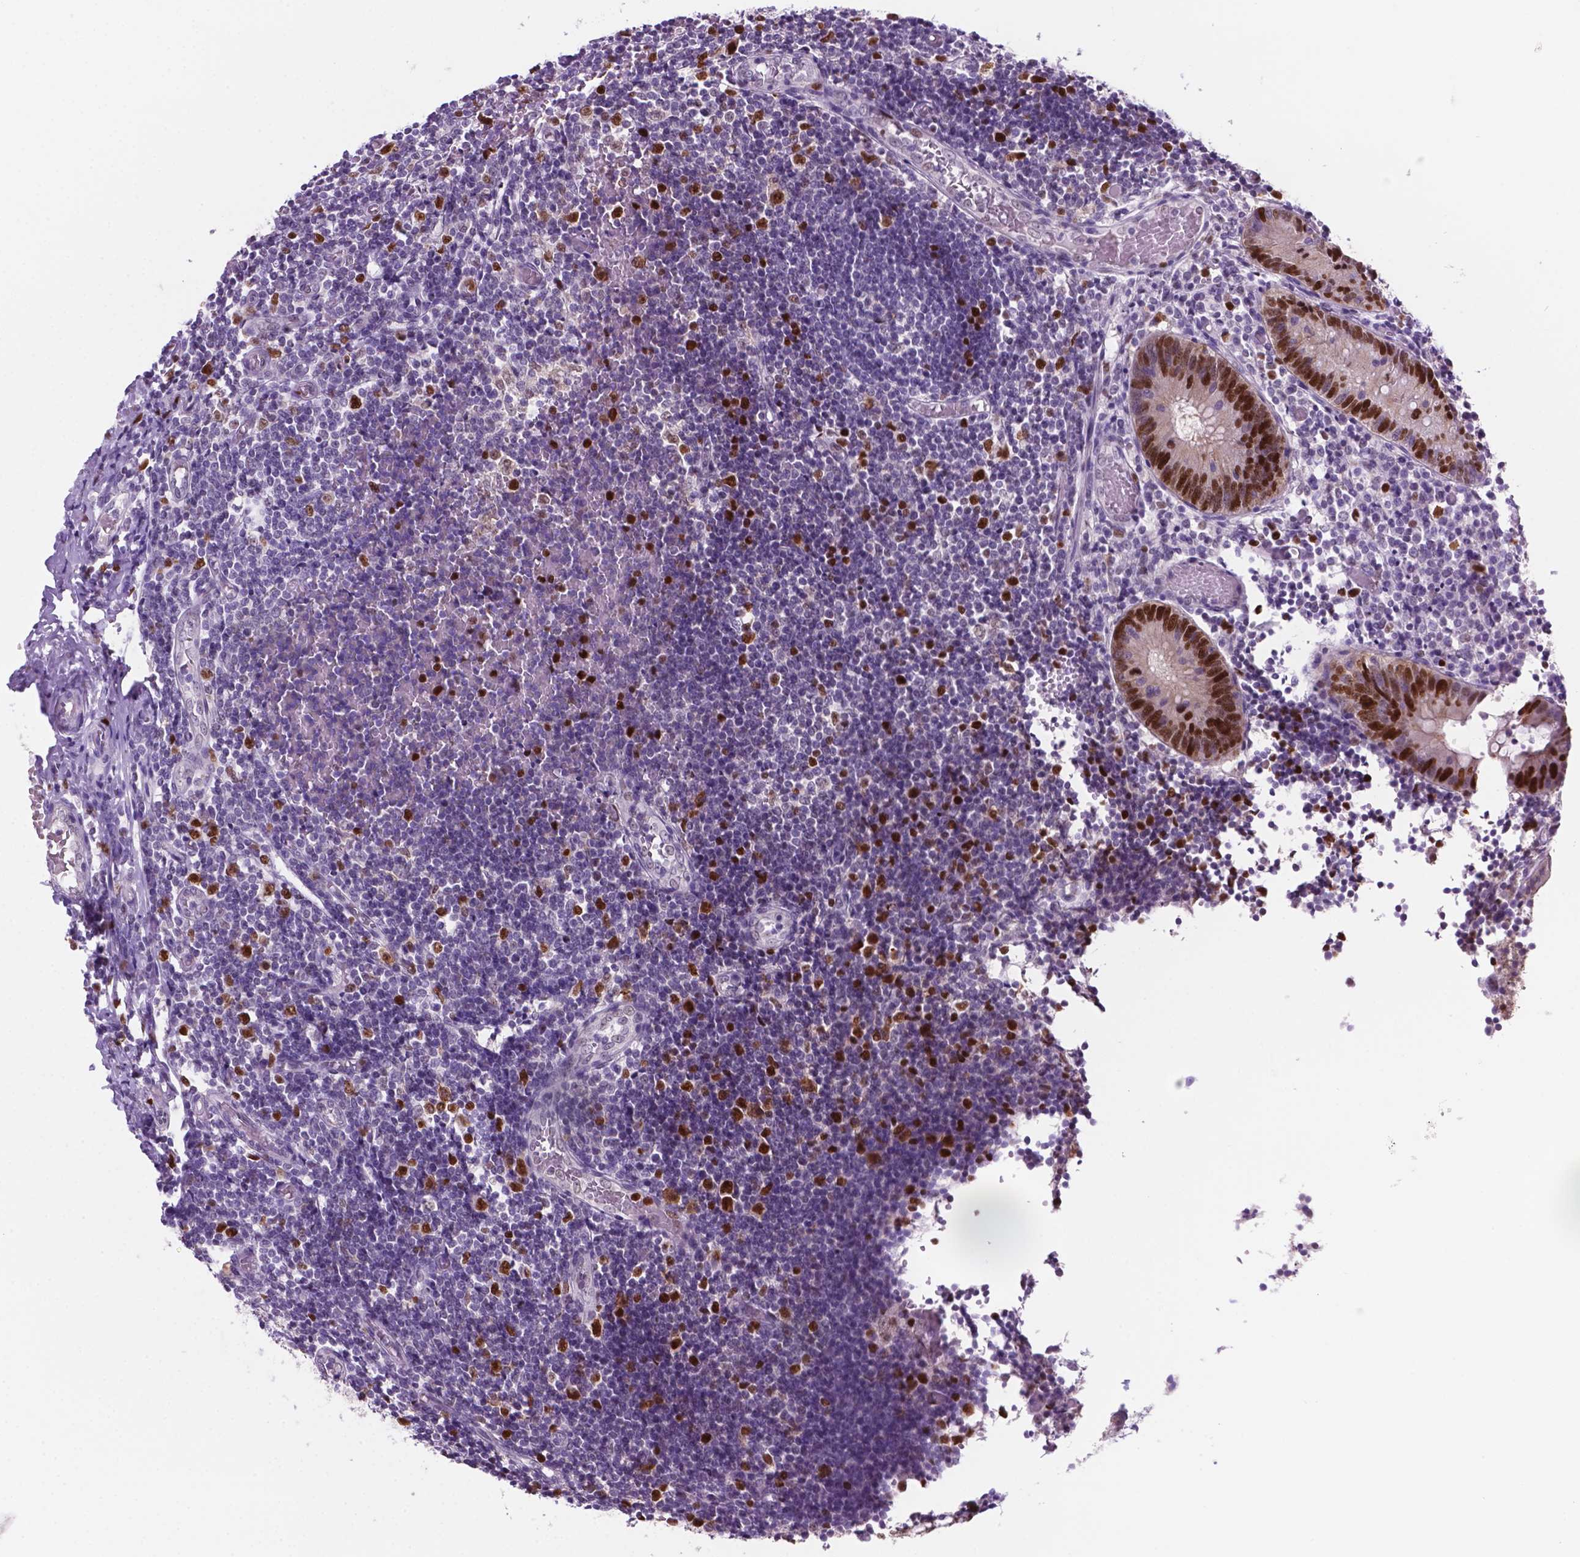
{"staining": {"intensity": "strong", "quantity": "25%-75%", "location": "nuclear"}, "tissue": "appendix", "cell_type": "Glandular cells", "image_type": "normal", "snomed": [{"axis": "morphology", "description": "Normal tissue, NOS"}, {"axis": "topography", "description": "Appendix"}], "caption": "Immunohistochemical staining of benign human appendix demonstrates strong nuclear protein staining in approximately 25%-75% of glandular cells. (DAB (3,3'-diaminobenzidine) = brown stain, brightfield microscopy at high magnification).", "gene": "NCAPH2", "patient": {"sex": "female", "age": 32}}